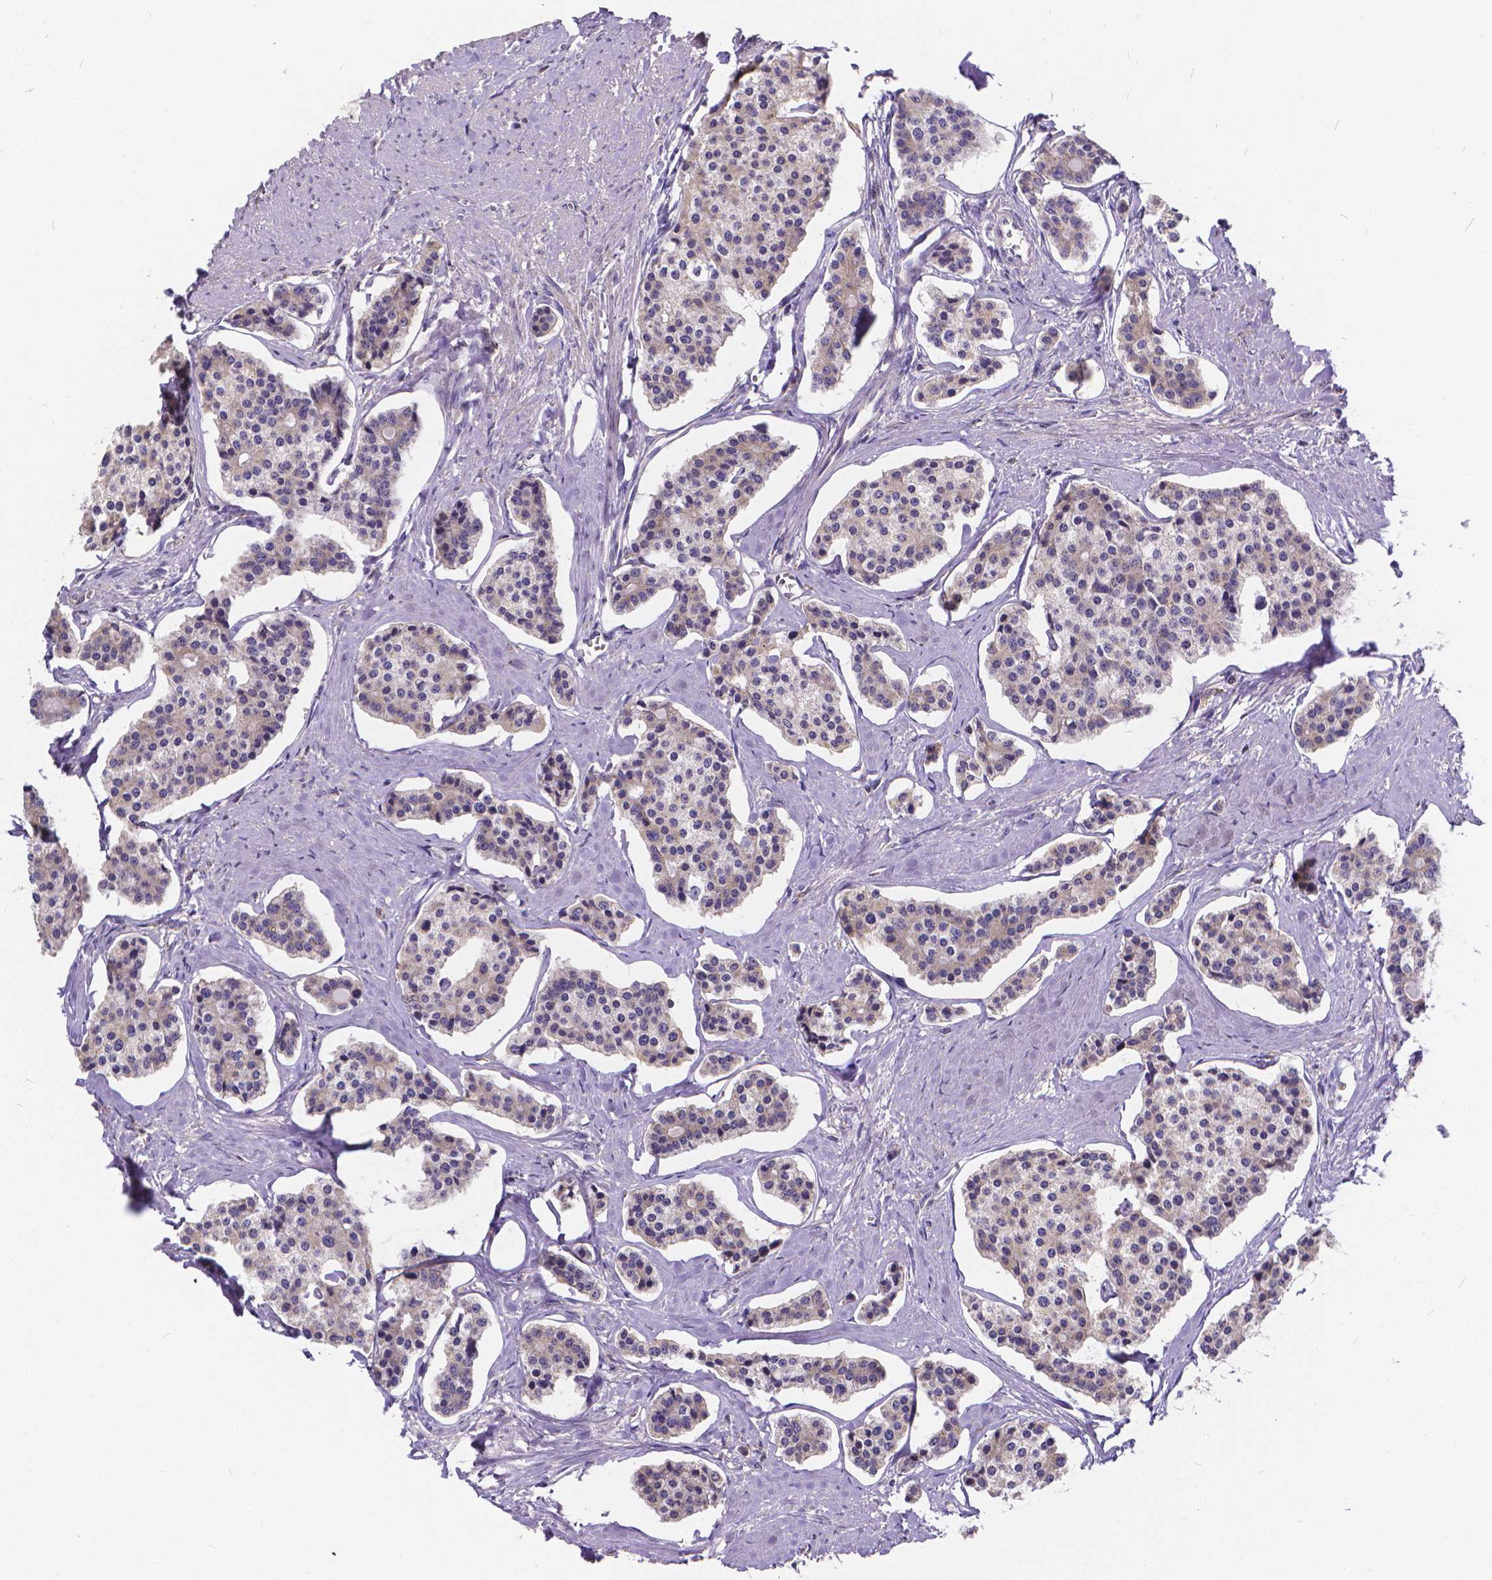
{"staining": {"intensity": "negative", "quantity": "none", "location": "none"}, "tissue": "carcinoid", "cell_type": "Tumor cells", "image_type": "cancer", "snomed": [{"axis": "morphology", "description": "Carcinoid, malignant, NOS"}, {"axis": "topography", "description": "Small intestine"}], "caption": "Tumor cells show no significant protein positivity in malignant carcinoid. (DAB (3,3'-diaminobenzidine) immunohistochemistry, high magnification).", "gene": "GLRB", "patient": {"sex": "female", "age": 65}}